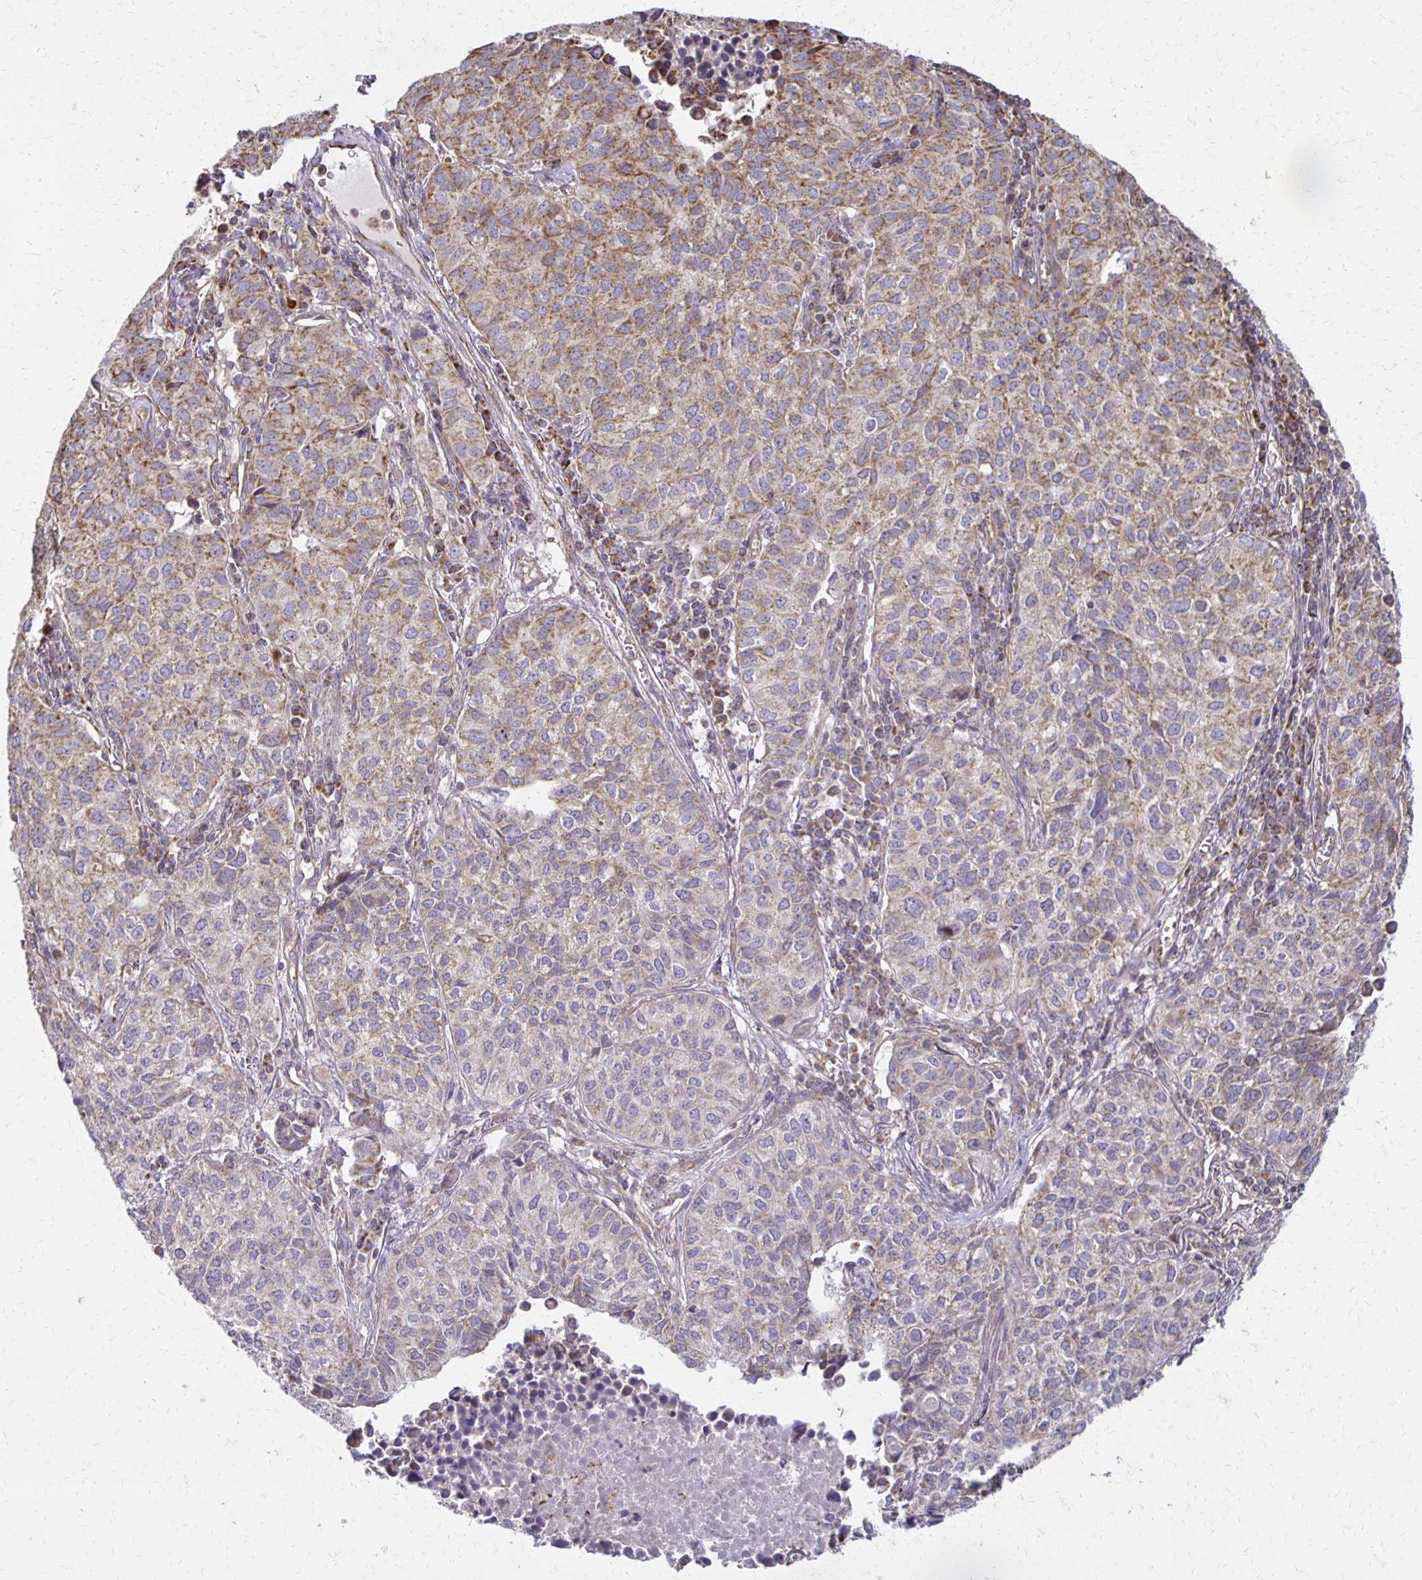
{"staining": {"intensity": "weak", "quantity": "25%-75%", "location": "cytoplasmic/membranous"}, "tissue": "lung cancer", "cell_type": "Tumor cells", "image_type": "cancer", "snomed": [{"axis": "morphology", "description": "Adenocarcinoma, NOS"}, {"axis": "topography", "description": "Lung"}], "caption": "Approximately 25%-75% of tumor cells in adenocarcinoma (lung) exhibit weak cytoplasmic/membranous protein staining as visualized by brown immunohistochemical staining.", "gene": "EIF4EBP2", "patient": {"sex": "female", "age": 50}}